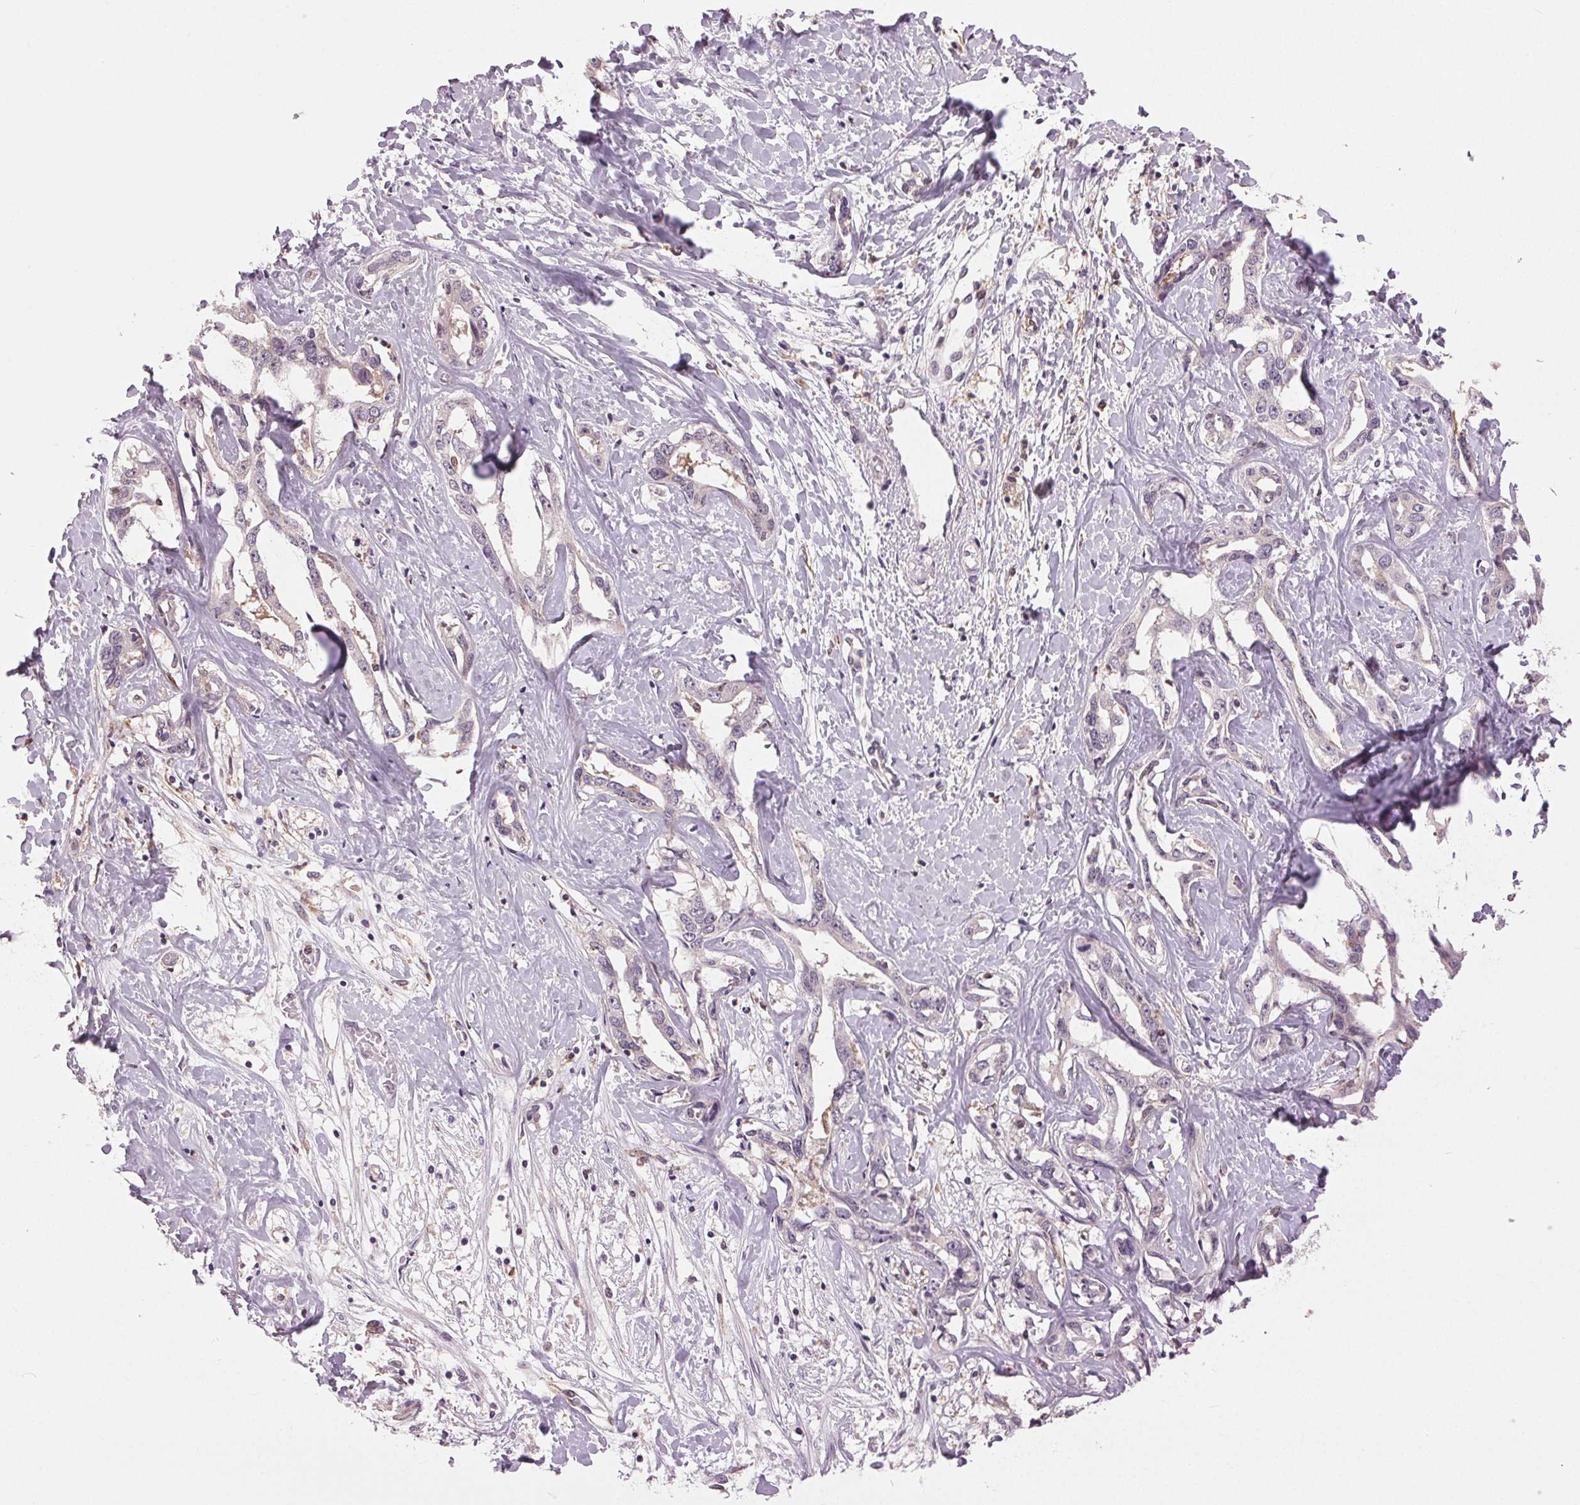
{"staining": {"intensity": "negative", "quantity": "none", "location": "none"}, "tissue": "liver cancer", "cell_type": "Tumor cells", "image_type": "cancer", "snomed": [{"axis": "morphology", "description": "Cholangiocarcinoma"}, {"axis": "topography", "description": "Liver"}], "caption": "Tumor cells are negative for brown protein staining in liver cancer. The staining was performed using DAB to visualize the protein expression in brown, while the nuclei were stained in blue with hematoxylin (Magnification: 20x).", "gene": "BSDC1", "patient": {"sex": "male", "age": 59}}